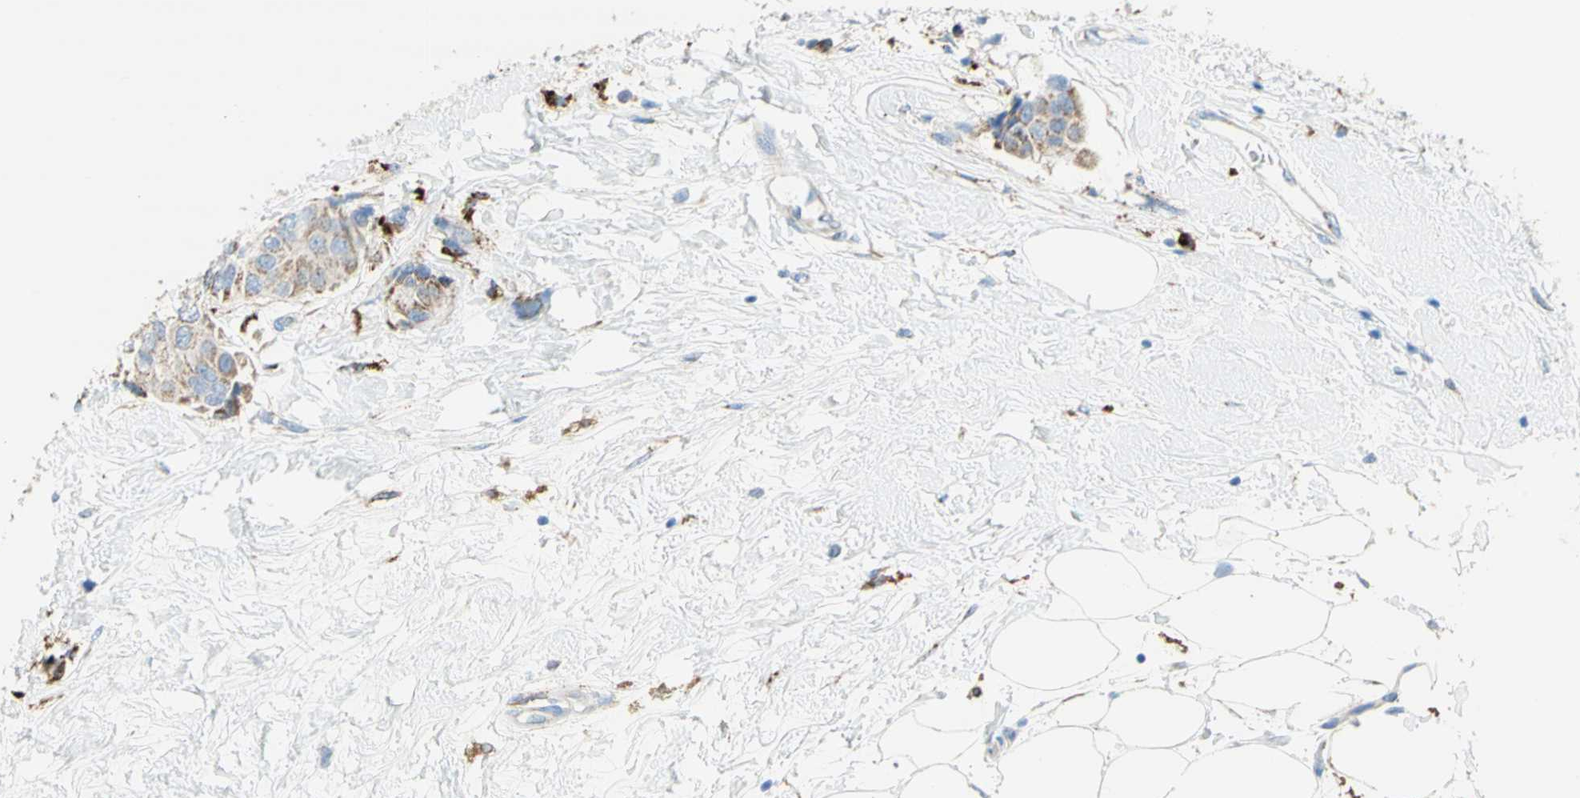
{"staining": {"intensity": "weak", "quantity": ">75%", "location": "cytoplasmic/membranous"}, "tissue": "breast cancer", "cell_type": "Tumor cells", "image_type": "cancer", "snomed": [{"axis": "morphology", "description": "Normal tissue, NOS"}, {"axis": "morphology", "description": "Duct carcinoma"}, {"axis": "topography", "description": "Breast"}], "caption": "Protein expression by immunohistochemistry reveals weak cytoplasmic/membranous staining in approximately >75% of tumor cells in breast cancer (intraductal carcinoma).", "gene": "URB2", "patient": {"sex": "female", "age": 39}}